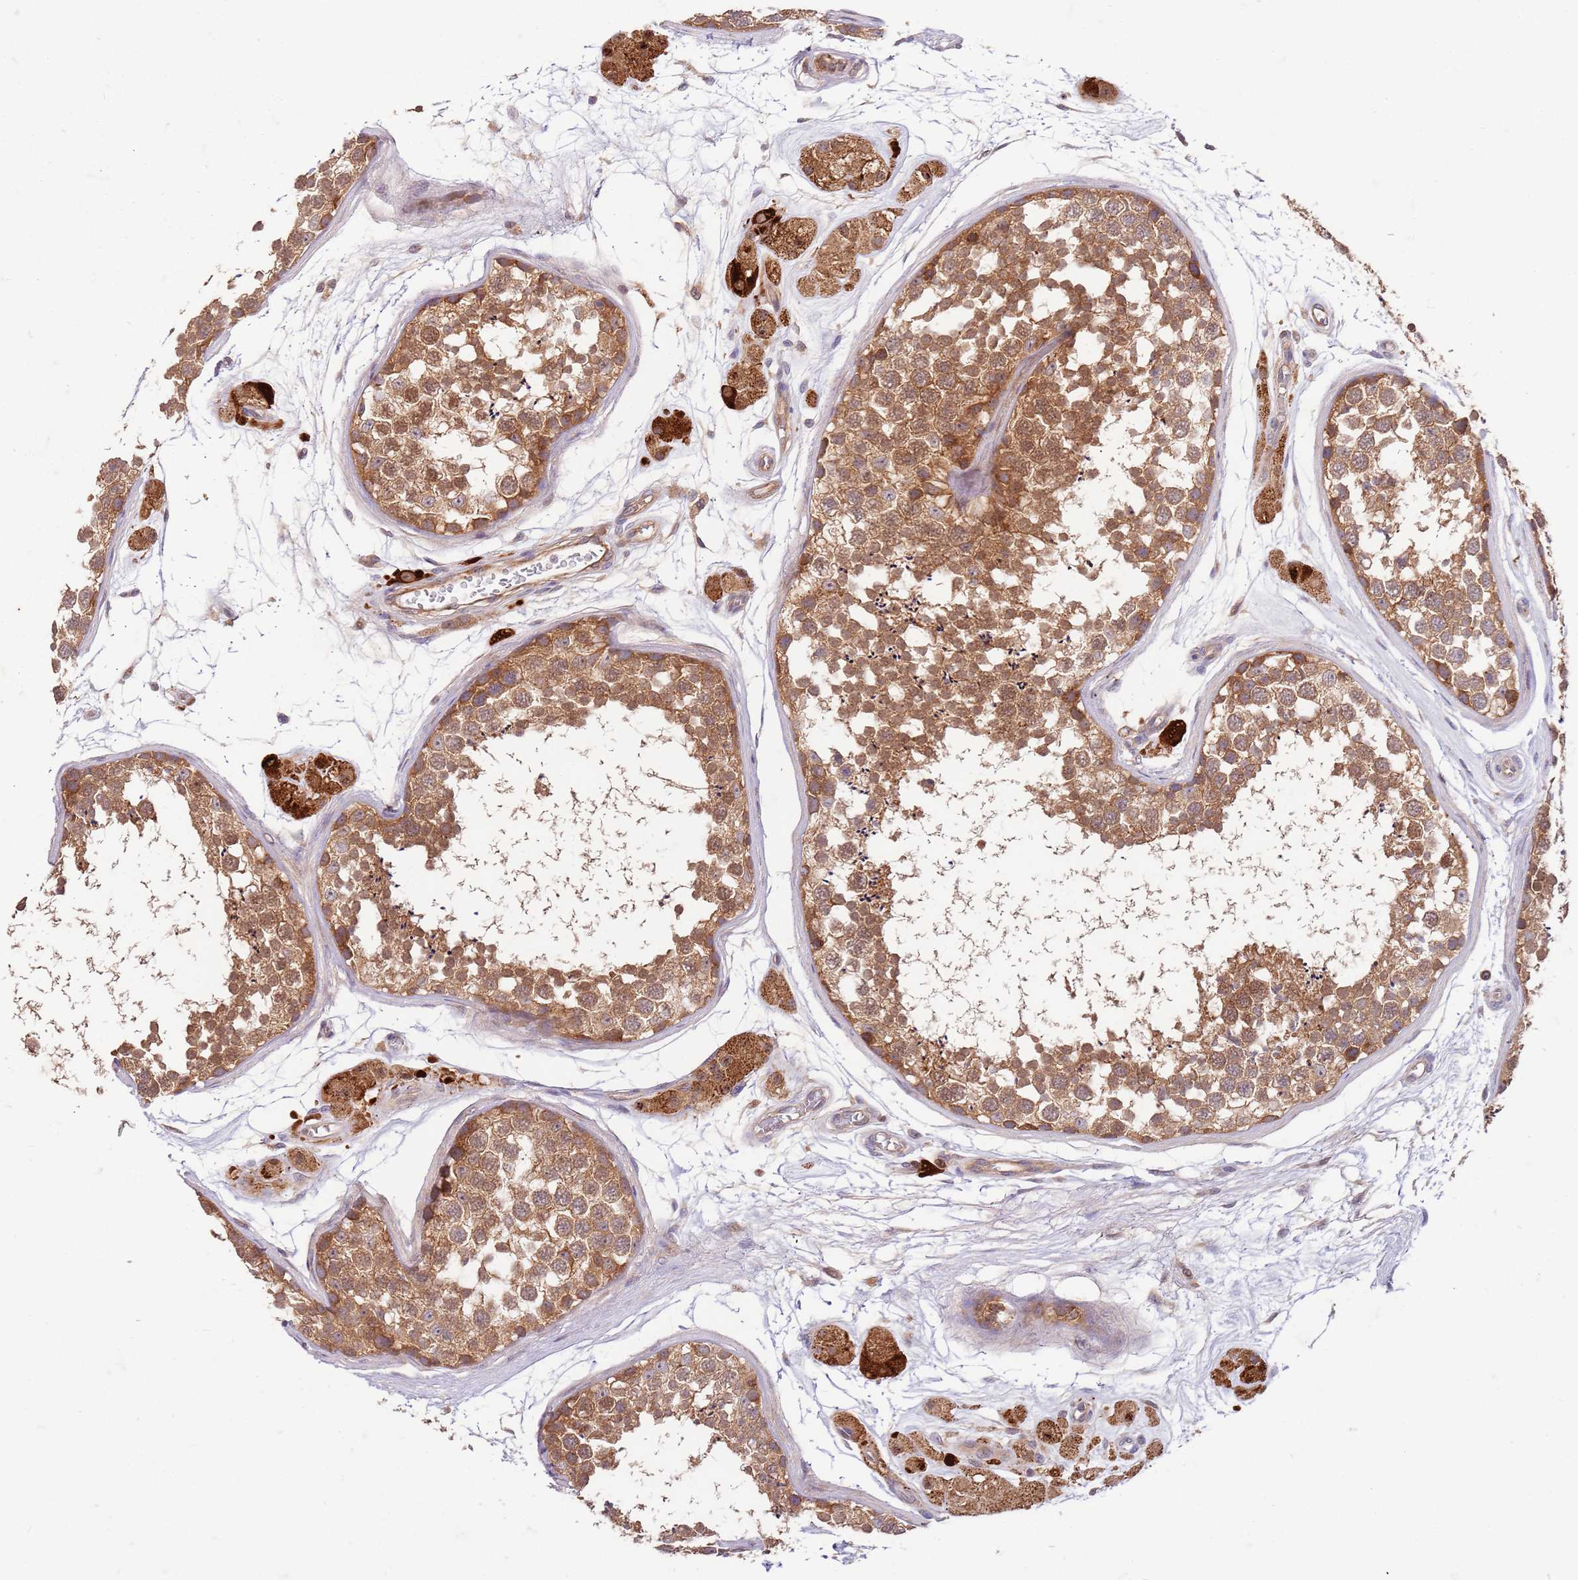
{"staining": {"intensity": "moderate", "quantity": ">75%", "location": "cytoplasmic/membranous,nuclear"}, "tissue": "testis", "cell_type": "Cells in seminiferous ducts", "image_type": "normal", "snomed": [{"axis": "morphology", "description": "Normal tissue, NOS"}, {"axis": "topography", "description": "Testis"}], "caption": "Protein positivity by immunohistochemistry demonstrates moderate cytoplasmic/membranous,nuclear expression in approximately >75% of cells in seminiferous ducts in benign testis. The protein is shown in brown color, while the nuclei are stained blue.", "gene": "OSBP", "patient": {"sex": "male", "age": 56}}